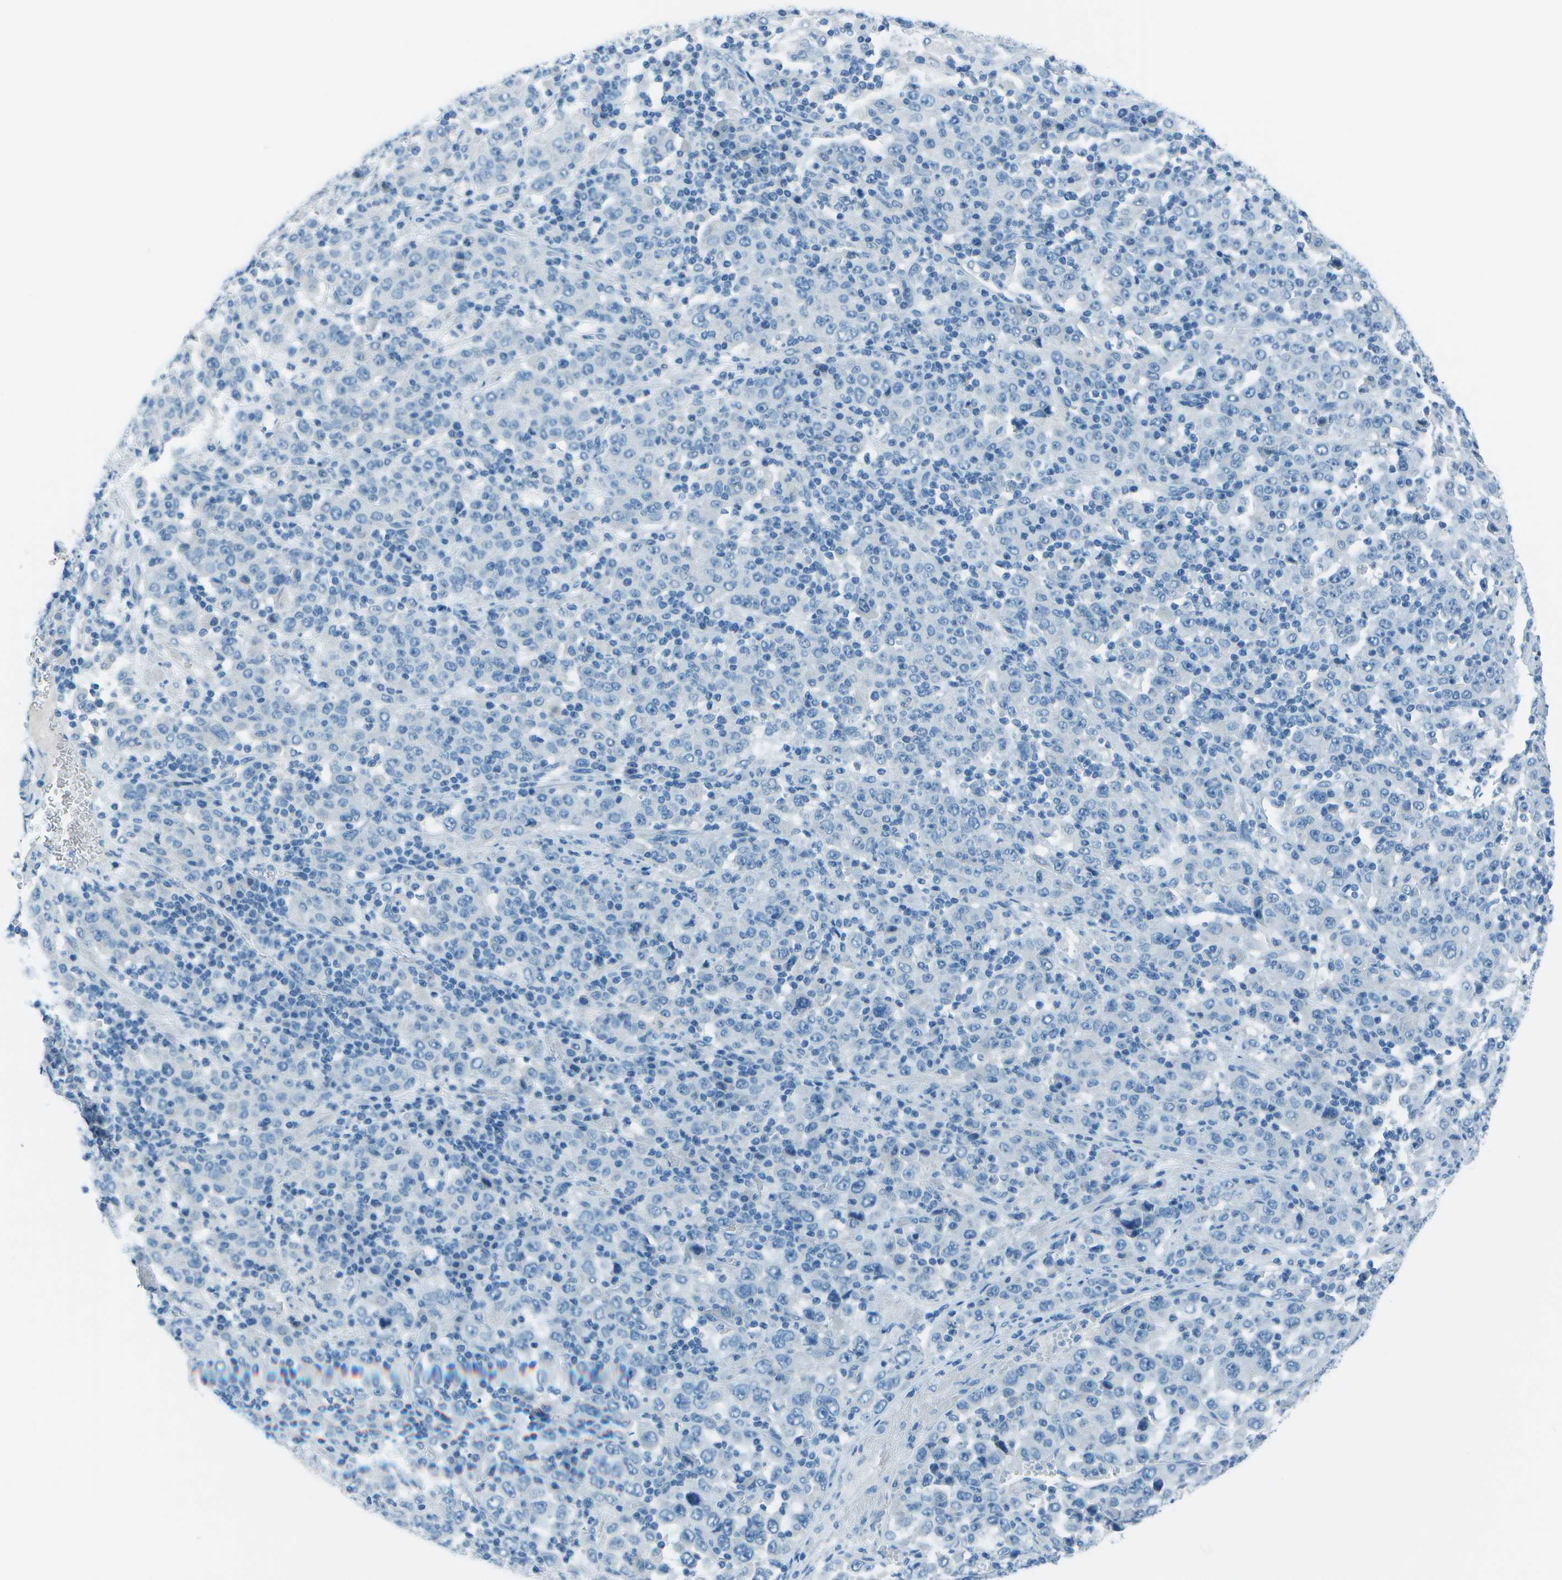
{"staining": {"intensity": "negative", "quantity": "none", "location": "none"}, "tissue": "stomach cancer", "cell_type": "Tumor cells", "image_type": "cancer", "snomed": [{"axis": "morphology", "description": "Normal tissue, NOS"}, {"axis": "morphology", "description": "Adenocarcinoma, NOS"}, {"axis": "topography", "description": "Stomach, upper"}, {"axis": "topography", "description": "Stomach"}], "caption": "Immunohistochemical staining of human stomach cancer demonstrates no significant positivity in tumor cells.", "gene": "FGF1", "patient": {"sex": "male", "age": 59}}